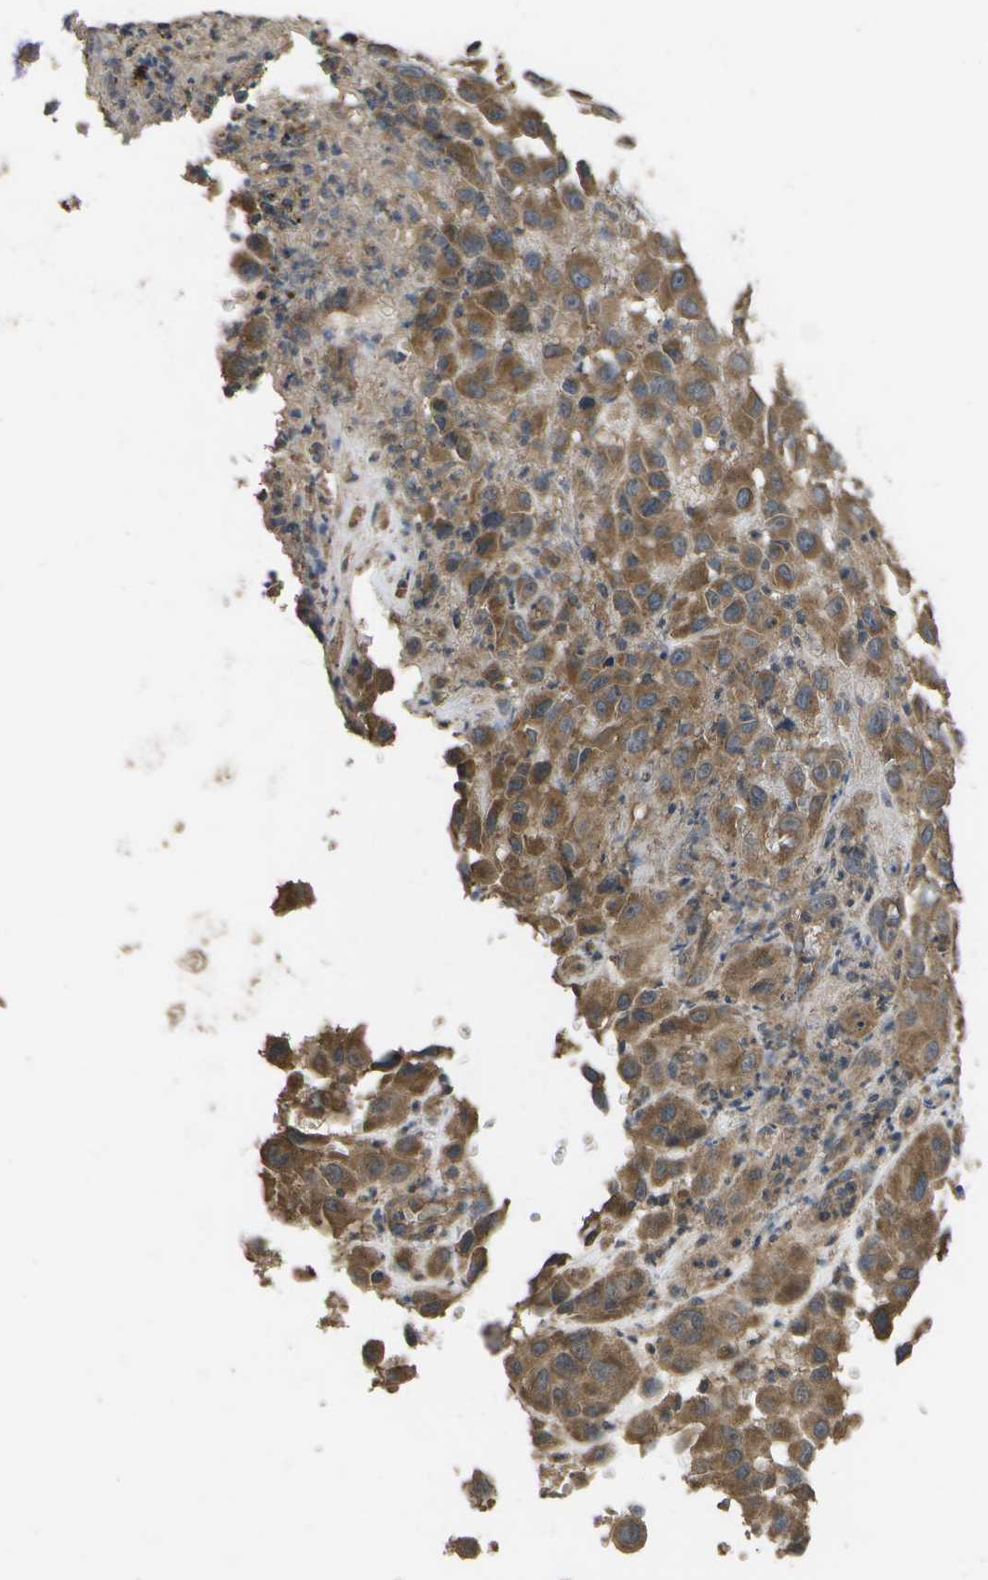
{"staining": {"intensity": "moderate", "quantity": ">75%", "location": "cytoplasmic/membranous"}, "tissue": "melanoma", "cell_type": "Tumor cells", "image_type": "cancer", "snomed": [{"axis": "morphology", "description": "Malignant melanoma, NOS"}, {"axis": "topography", "description": "Skin"}], "caption": "Moderate cytoplasmic/membranous staining is identified in approximately >75% of tumor cells in melanoma. Using DAB (brown) and hematoxylin (blue) stains, captured at high magnification using brightfield microscopy.", "gene": "SACS", "patient": {"sex": "female", "age": 21}}